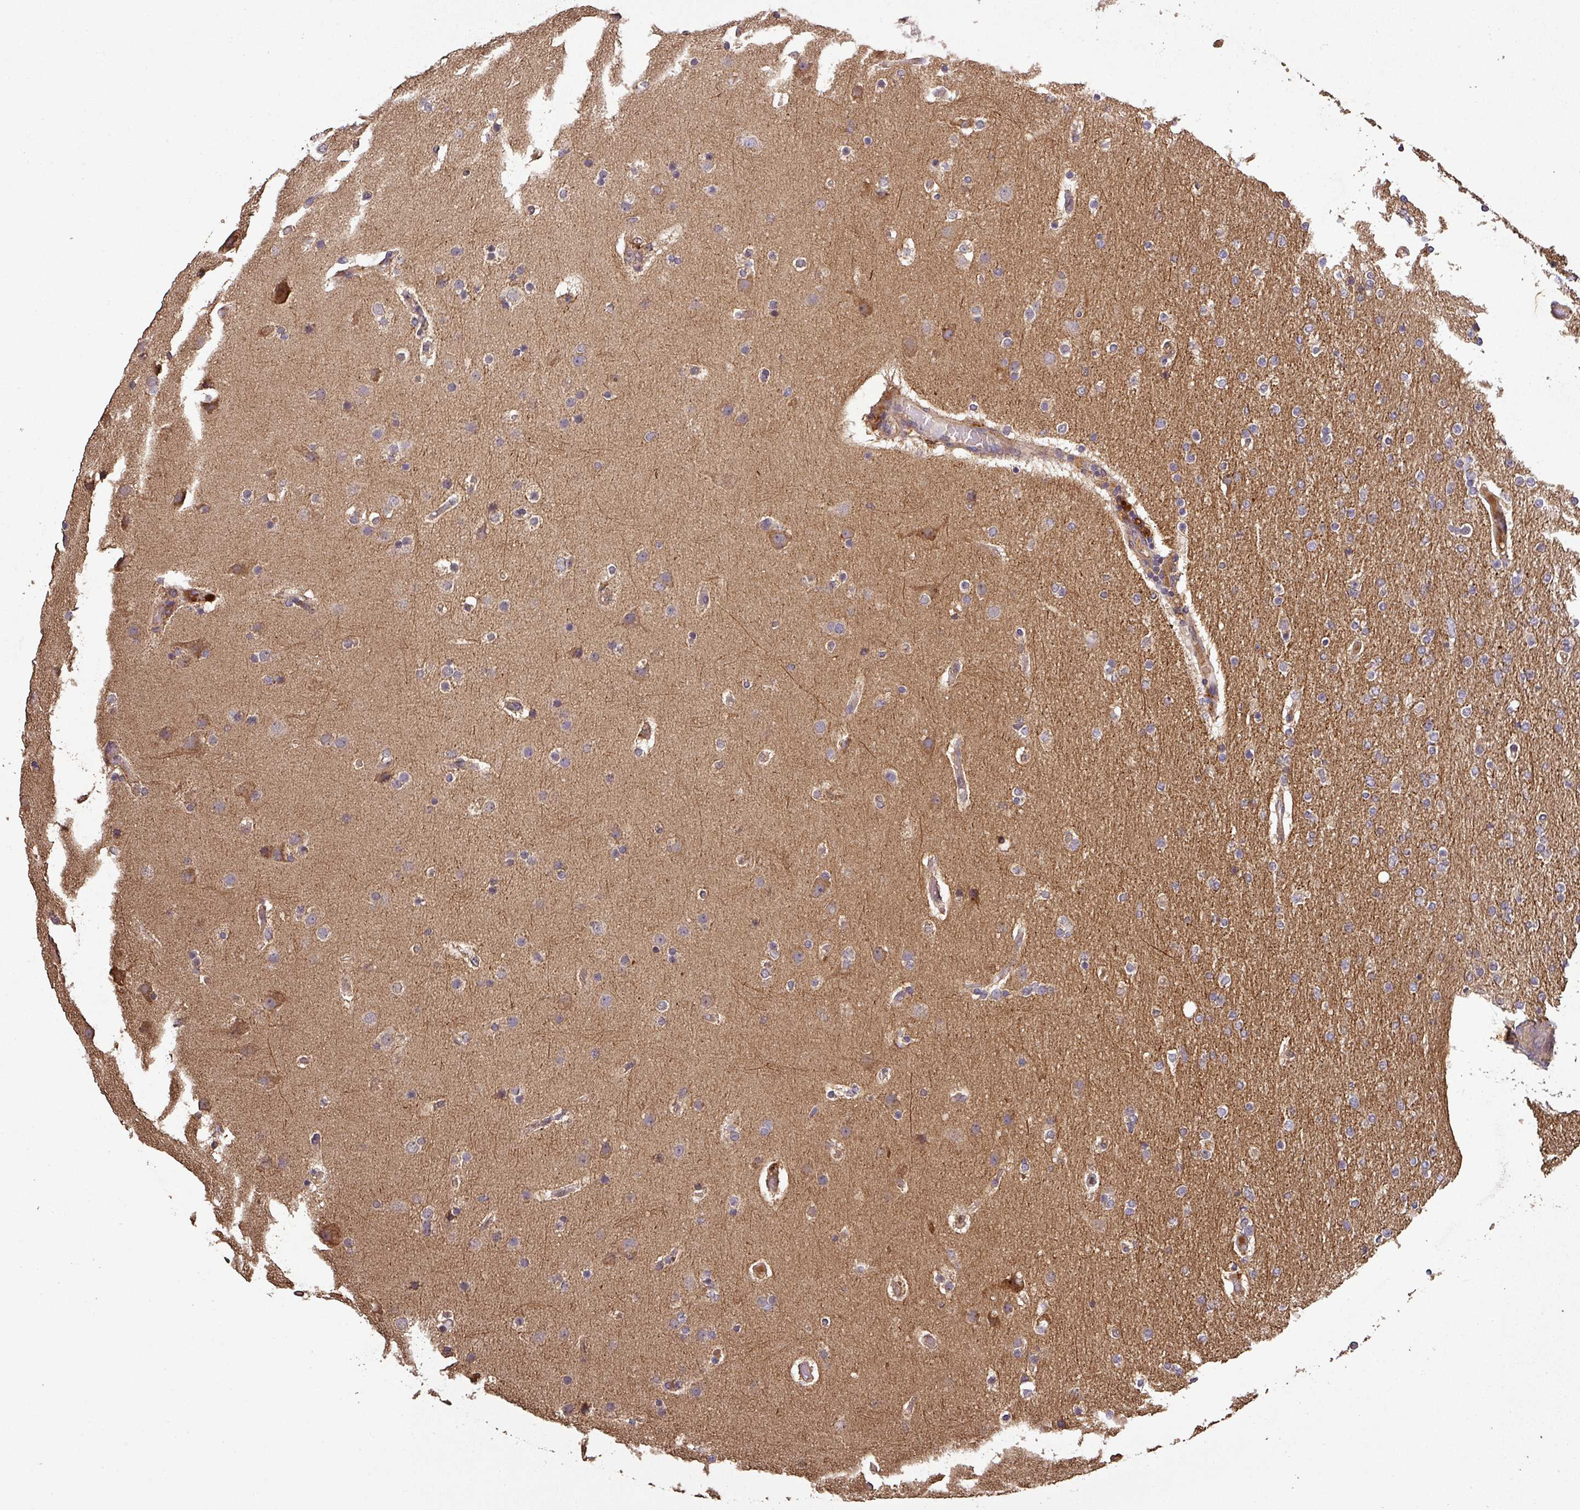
{"staining": {"intensity": "negative", "quantity": "none", "location": "none"}, "tissue": "glioma", "cell_type": "Tumor cells", "image_type": "cancer", "snomed": [{"axis": "morphology", "description": "Glioma, malignant, High grade"}, {"axis": "topography", "description": "Cerebral cortex"}], "caption": "A high-resolution micrograph shows immunohistochemistry staining of glioma, which reveals no significant positivity in tumor cells. (Immunohistochemistry (ihc), brightfield microscopy, high magnification).", "gene": "ISLR", "patient": {"sex": "female", "age": 36}}